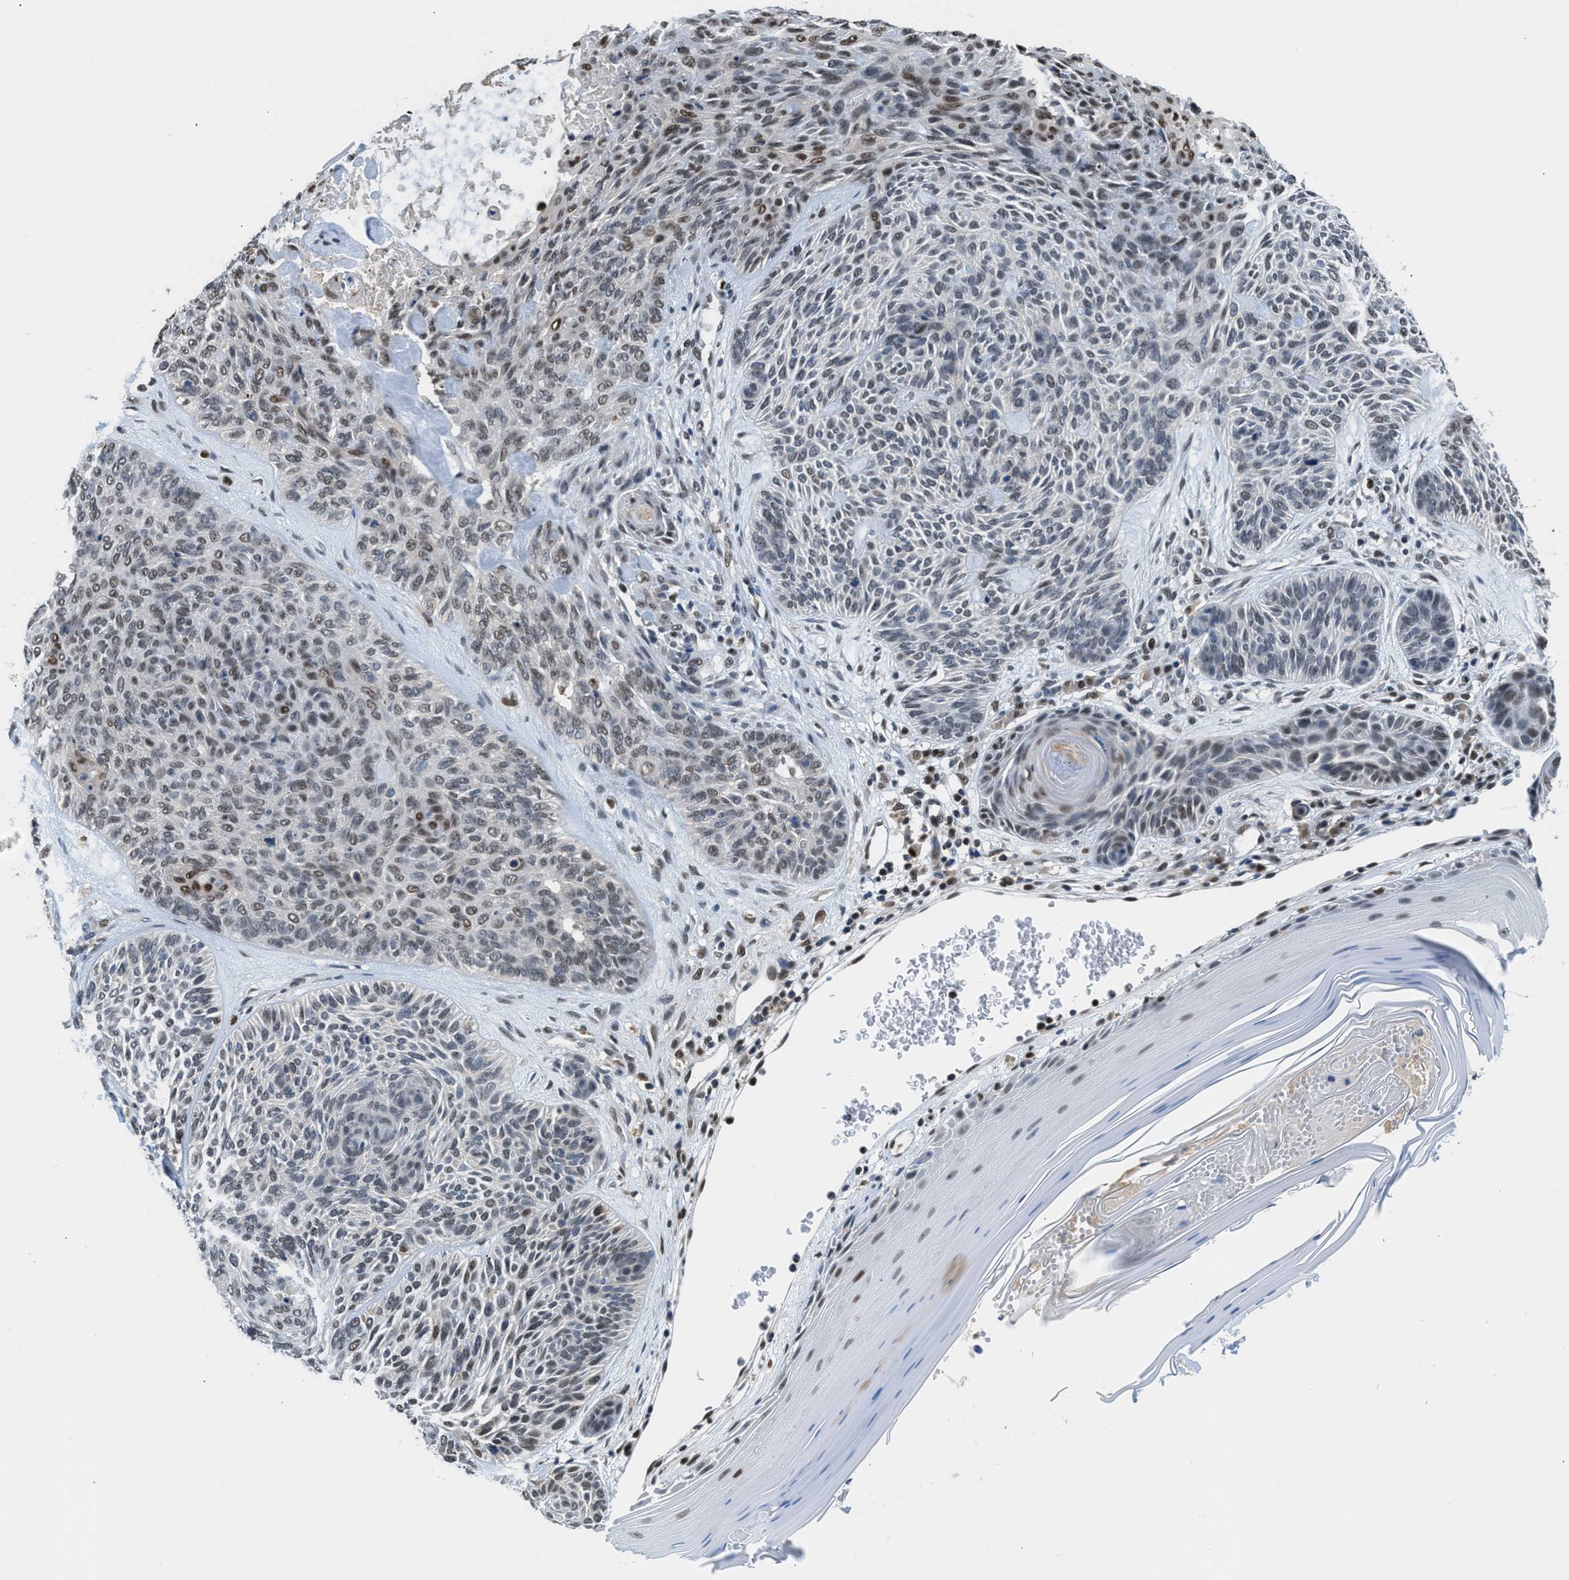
{"staining": {"intensity": "moderate", "quantity": "<25%", "location": "nuclear"}, "tissue": "skin cancer", "cell_type": "Tumor cells", "image_type": "cancer", "snomed": [{"axis": "morphology", "description": "Basal cell carcinoma"}, {"axis": "topography", "description": "Skin"}], "caption": "About <25% of tumor cells in human skin cancer (basal cell carcinoma) show moderate nuclear protein expression as visualized by brown immunohistochemical staining.", "gene": "ALX1", "patient": {"sex": "male", "age": 55}}